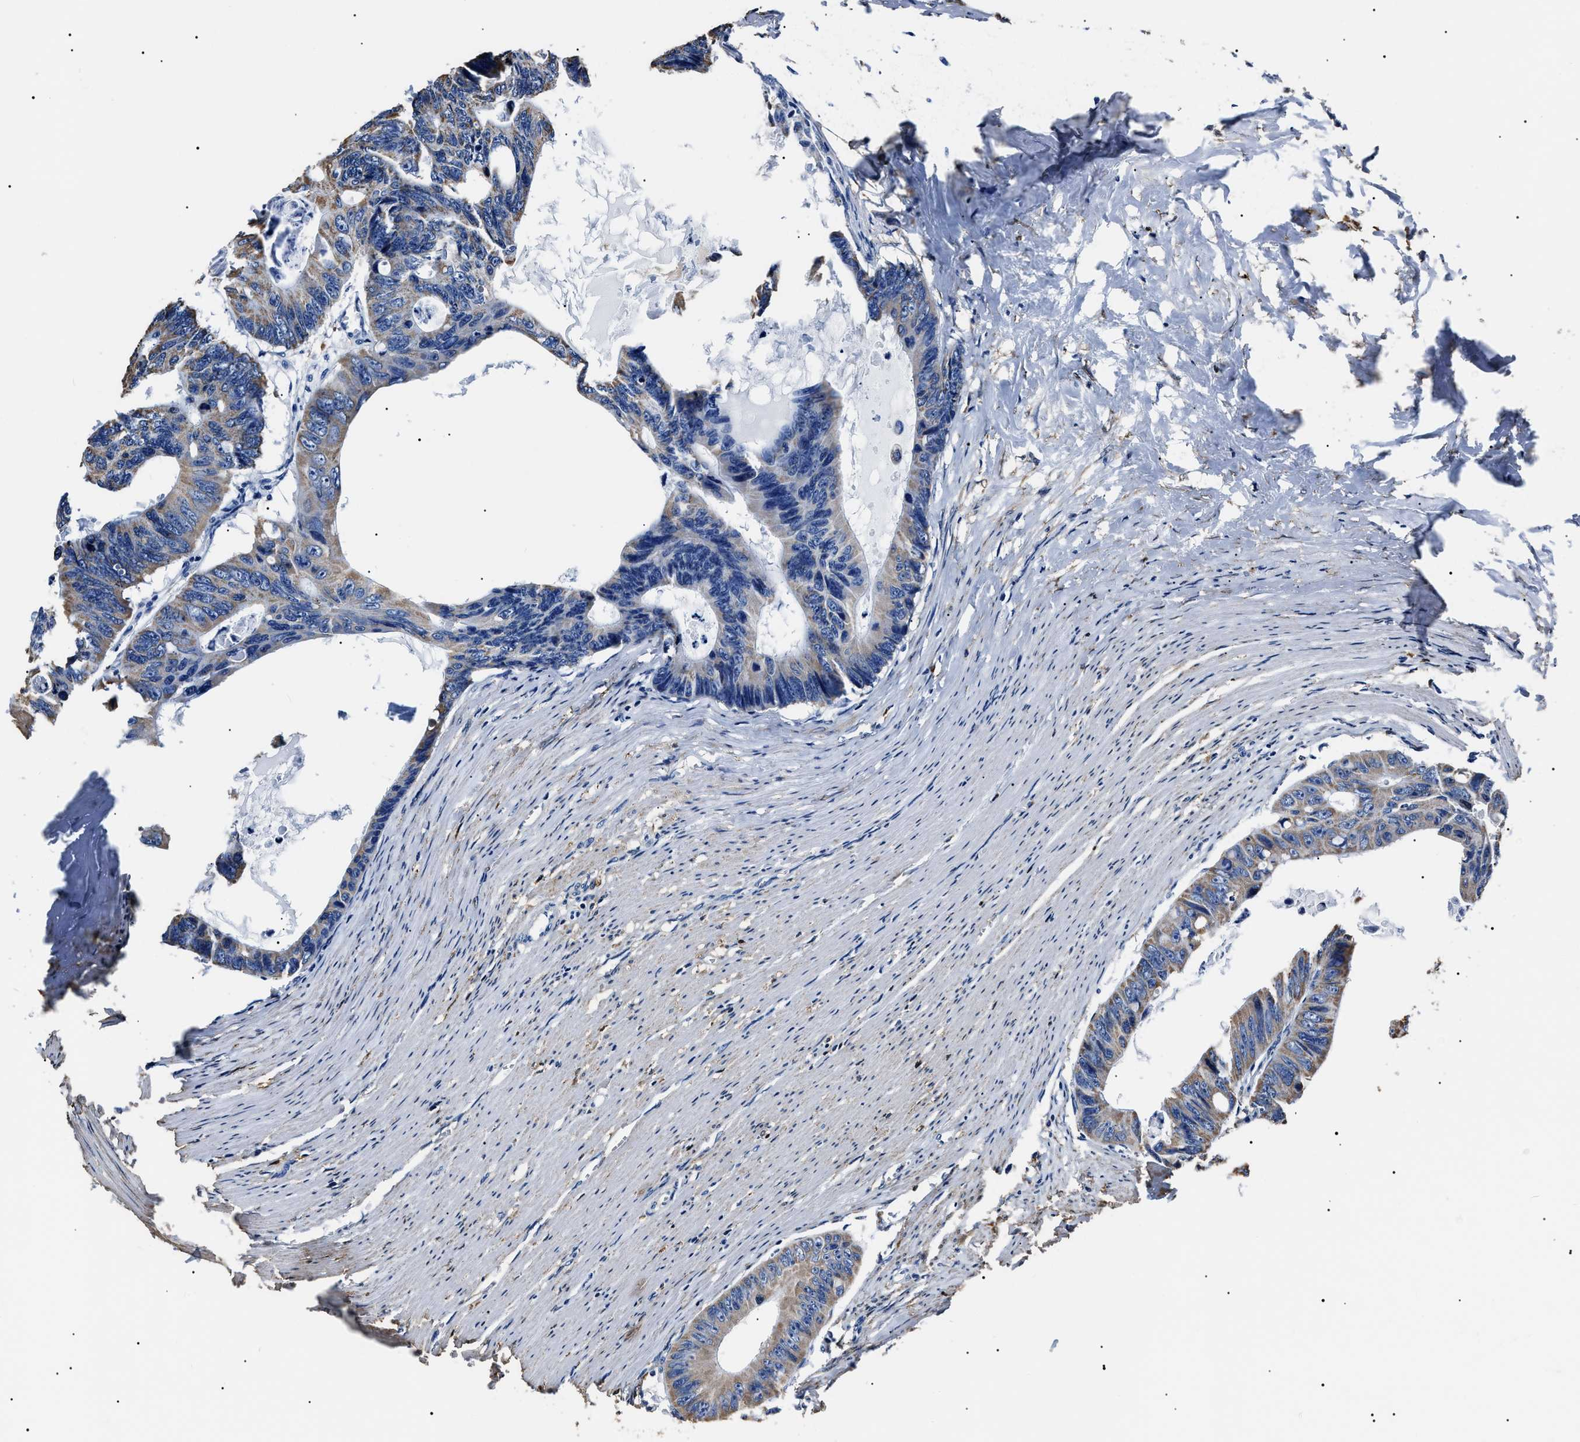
{"staining": {"intensity": "weak", "quantity": "<25%", "location": "cytoplasmic/membranous"}, "tissue": "colorectal cancer", "cell_type": "Tumor cells", "image_type": "cancer", "snomed": [{"axis": "morphology", "description": "Adenocarcinoma, NOS"}, {"axis": "topography", "description": "Colon"}], "caption": "Tumor cells are negative for protein expression in human colorectal cancer.", "gene": "ALDH1A1", "patient": {"sex": "female", "age": 55}}